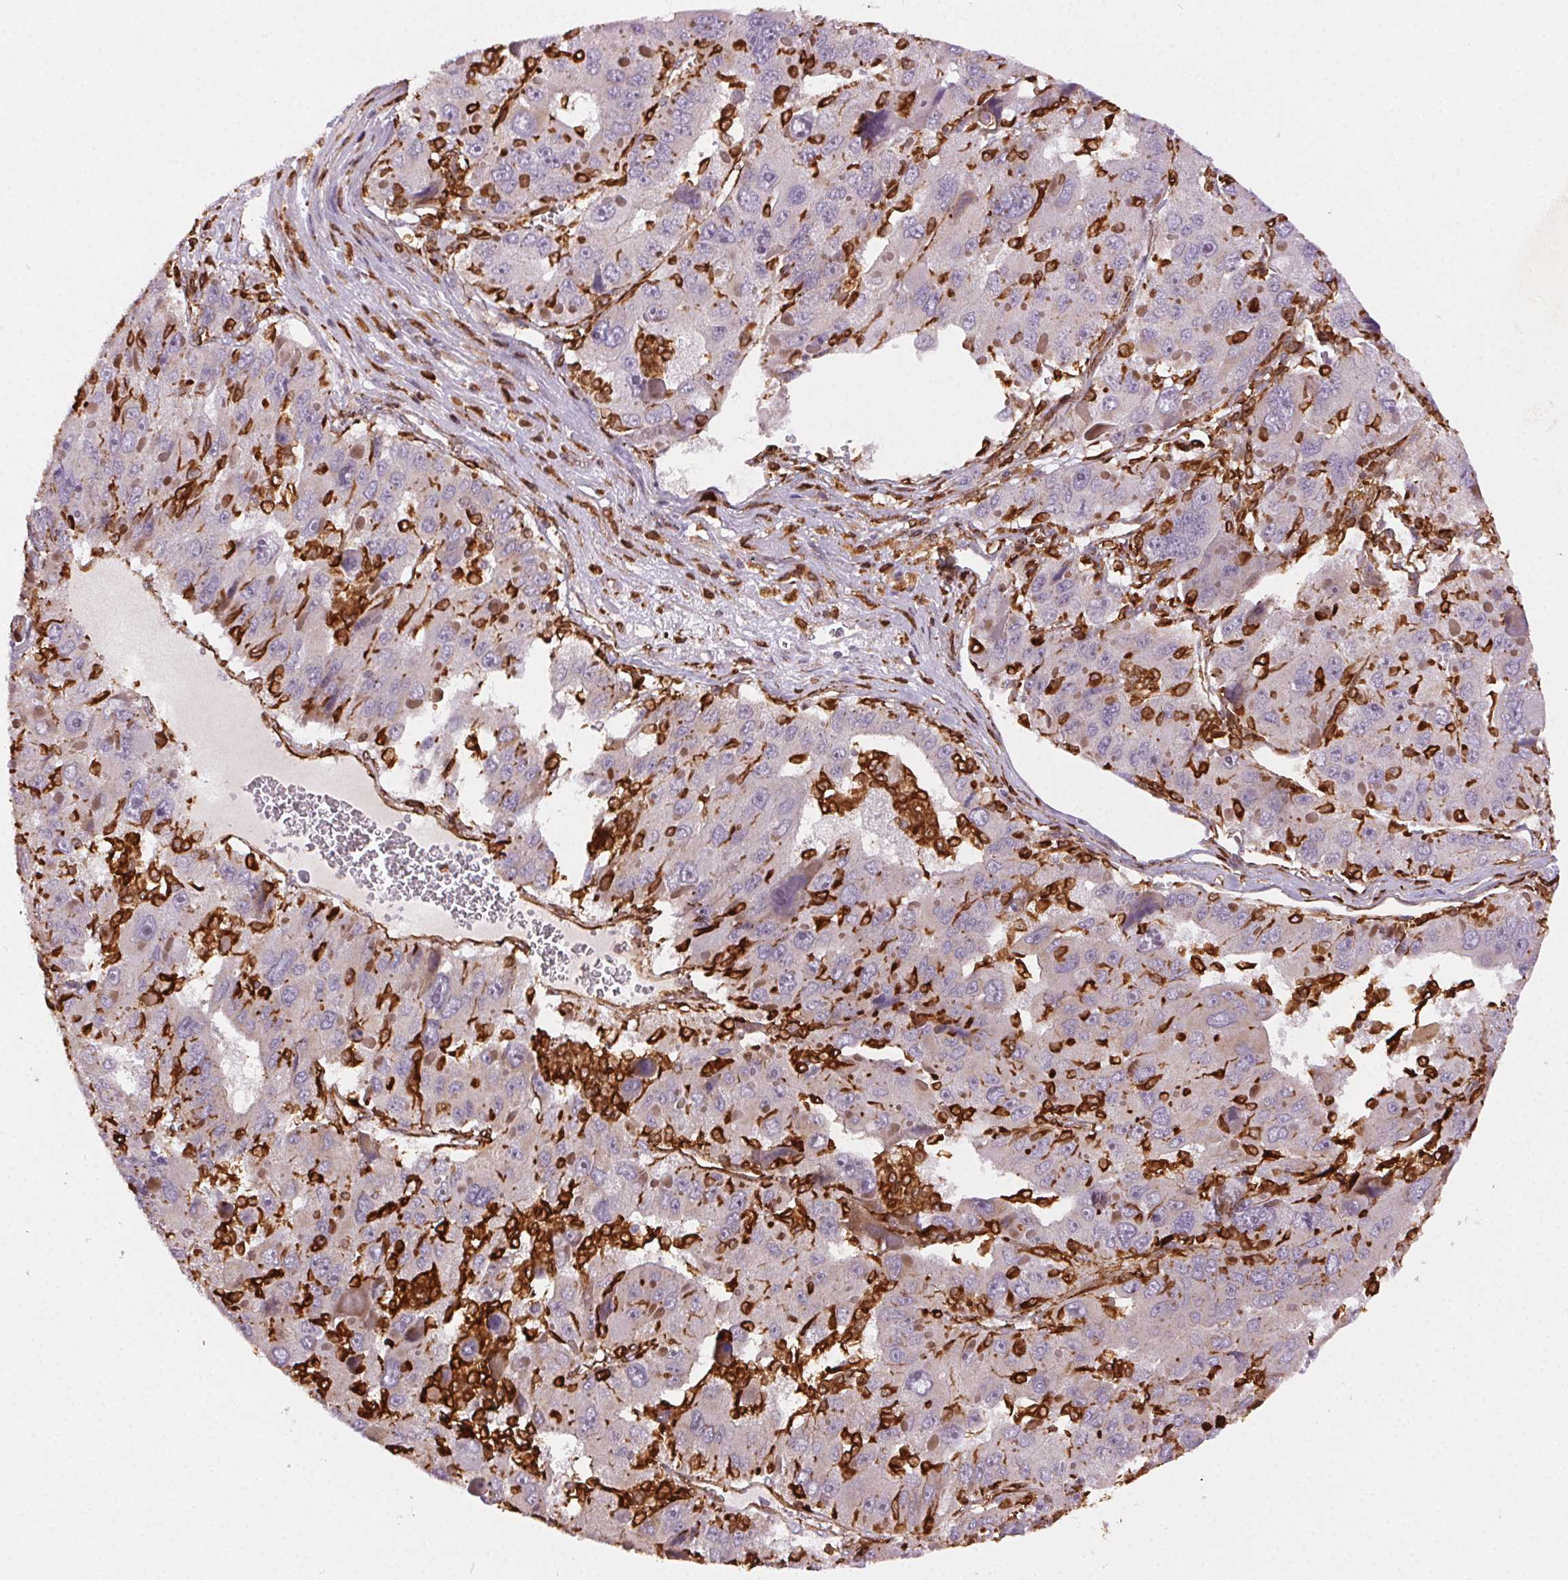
{"staining": {"intensity": "negative", "quantity": "none", "location": "none"}, "tissue": "liver cancer", "cell_type": "Tumor cells", "image_type": "cancer", "snomed": [{"axis": "morphology", "description": "Carcinoma, Hepatocellular, NOS"}, {"axis": "topography", "description": "Liver"}], "caption": "Immunohistochemistry (IHC) of liver hepatocellular carcinoma reveals no staining in tumor cells. Brightfield microscopy of IHC stained with DAB (3,3'-diaminobenzidine) (brown) and hematoxylin (blue), captured at high magnification.", "gene": "RNASET2", "patient": {"sex": "female", "age": 41}}